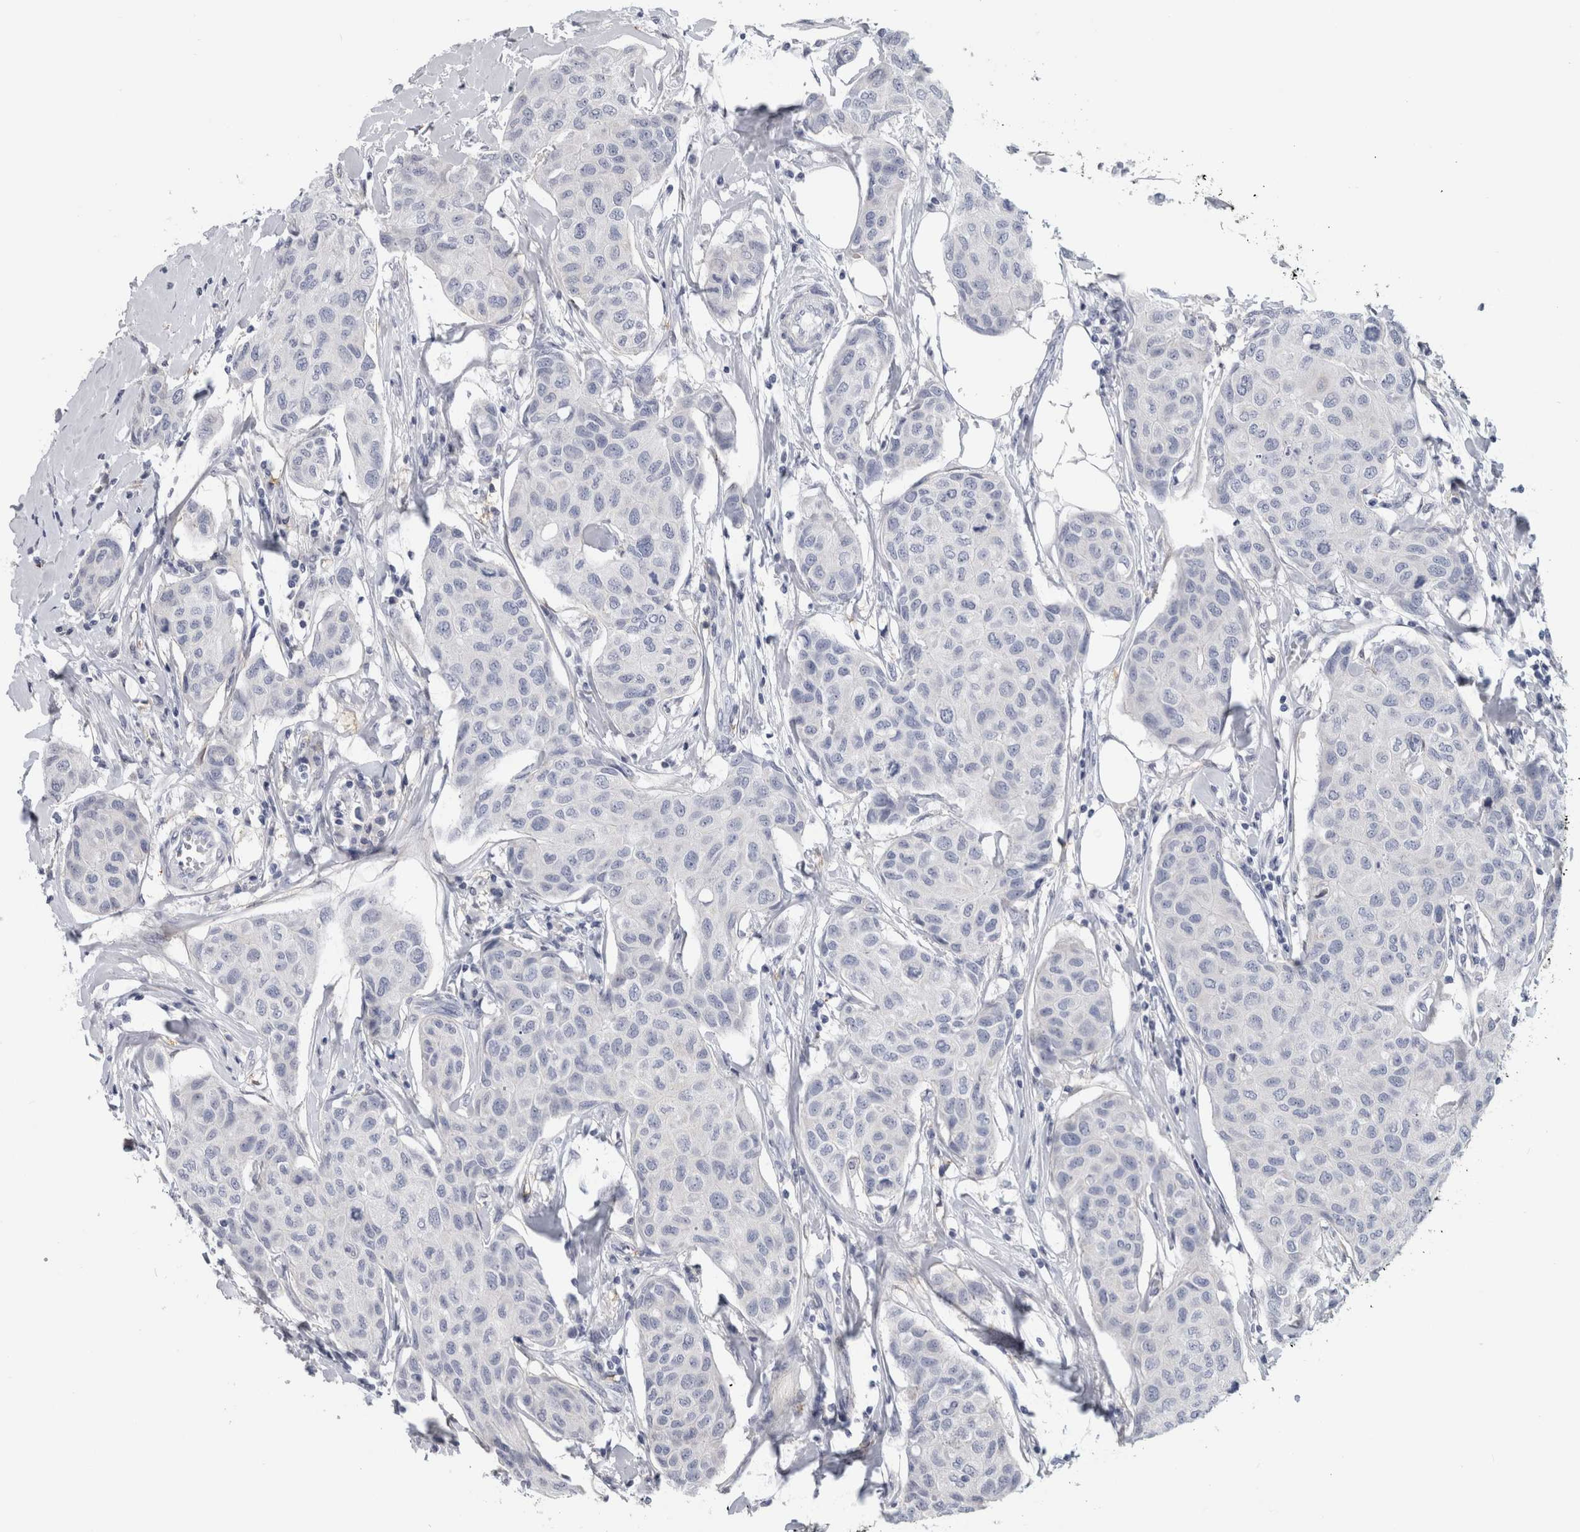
{"staining": {"intensity": "negative", "quantity": "none", "location": "none"}, "tissue": "breast cancer", "cell_type": "Tumor cells", "image_type": "cancer", "snomed": [{"axis": "morphology", "description": "Duct carcinoma"}, {"axis": "topography", "description": "Breast"}], "caption": "Immunohistochemistry of breast cancer (invasive ductal carcinoma) shows no expression in tumor cells. The staining is performed using DAB (3,3'-diaminobenzidine) brown chromogen with nuclei counter-stained in using hematoxylin.", "gene": "DNAJC24", "patient": {"sex": "female", "age": 80}}